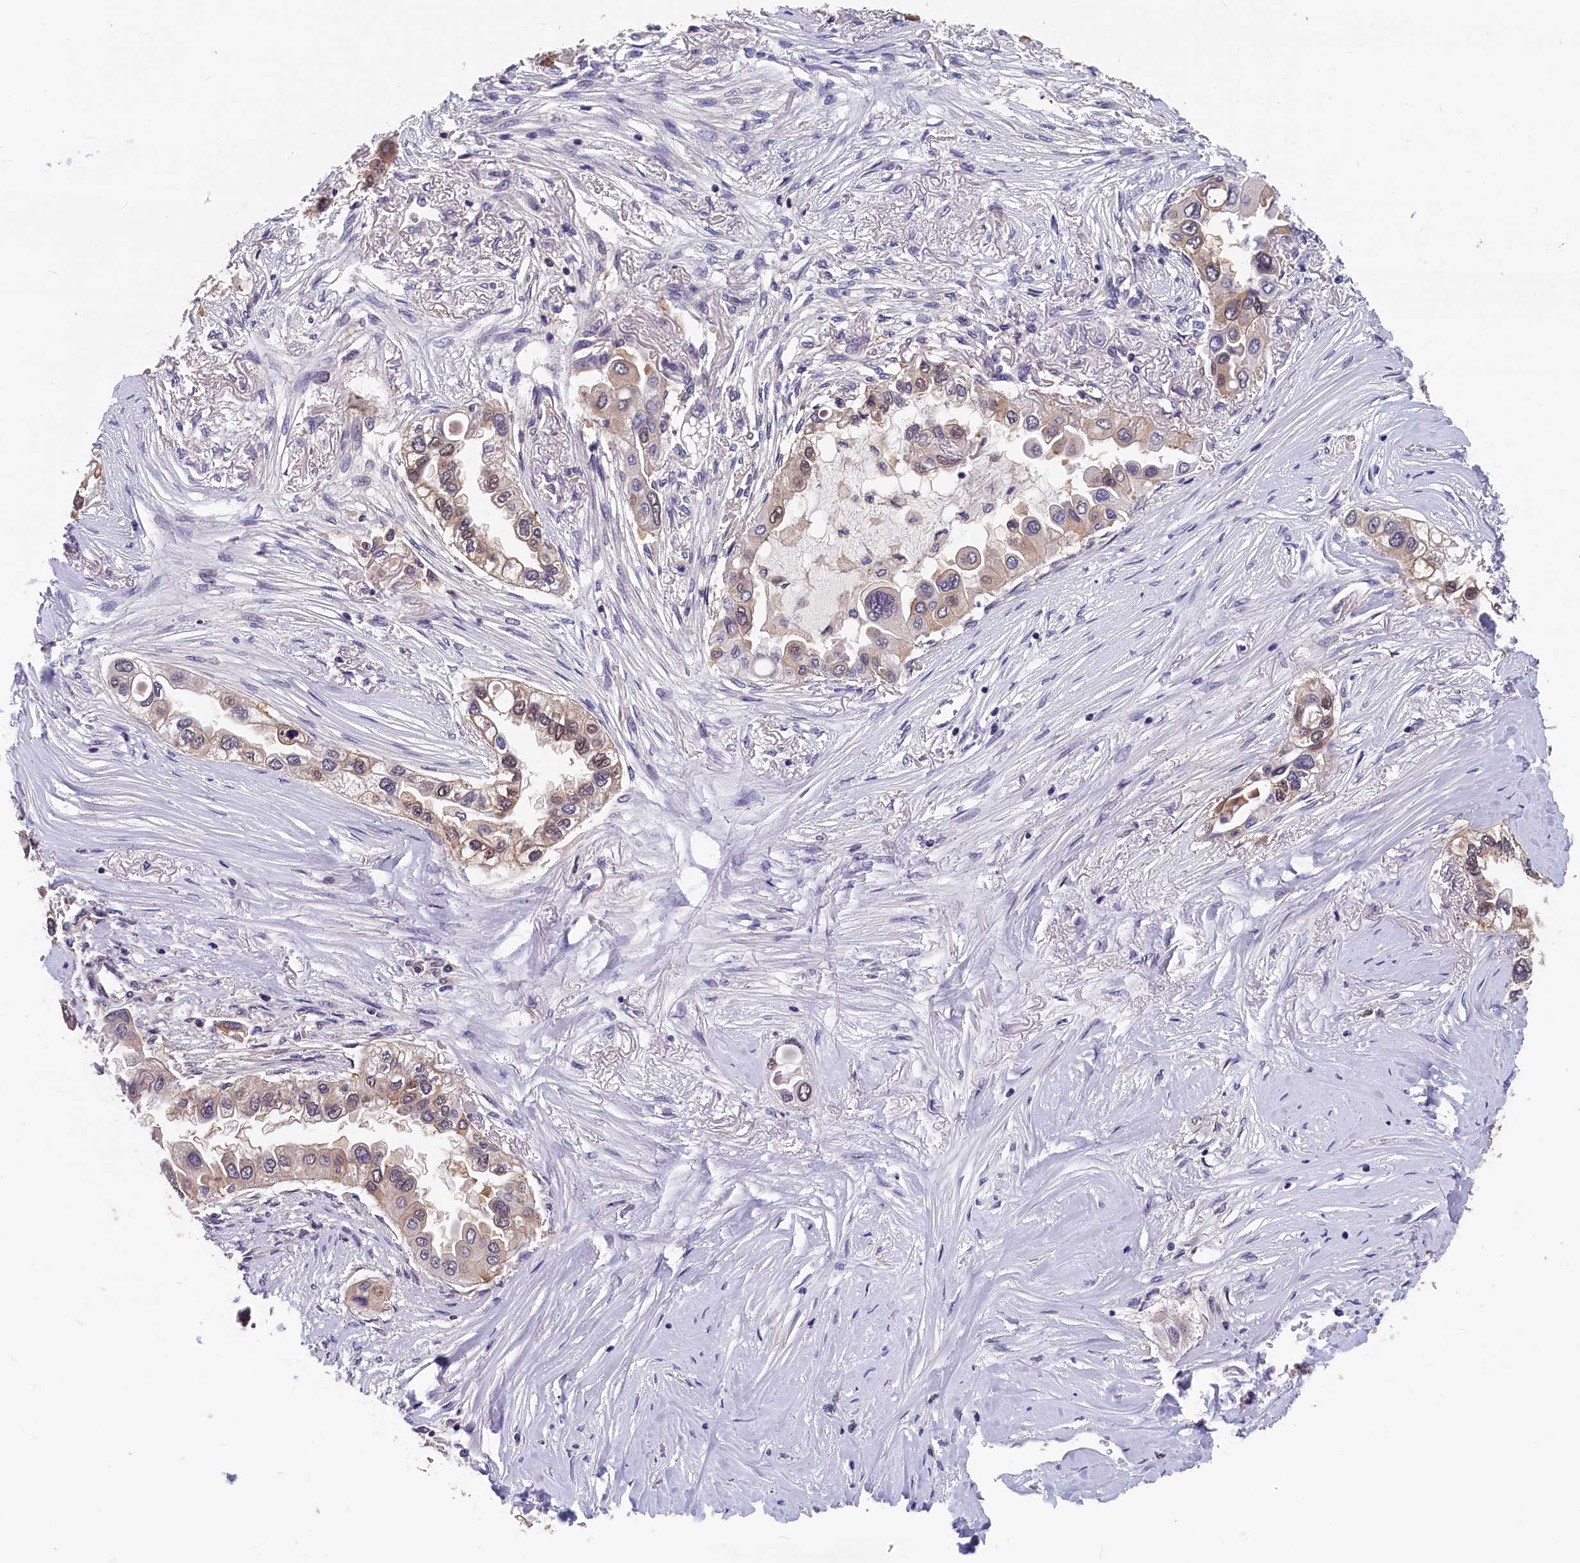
{"staining": {"intensity": "weak", "quantity": "<25%", "location": "cytoplasmic/membranous,nuclear"}, "tissue": "lung cancer", "cell_type": "Tumor cells", "image_type": "cancer", "snomed": [{"axis": "morphology", "description": "Adenocarcinoma, NOS"}, {"axis": "topography", "description": "Lung"}], "caption": "Lung cancer (adenocarcinoma) stained for a protein using immunohistochemistry demonstrates no staining tumor cells.", "gene": "TMEM116", "patient": {"sex": "female", "age": 76}}